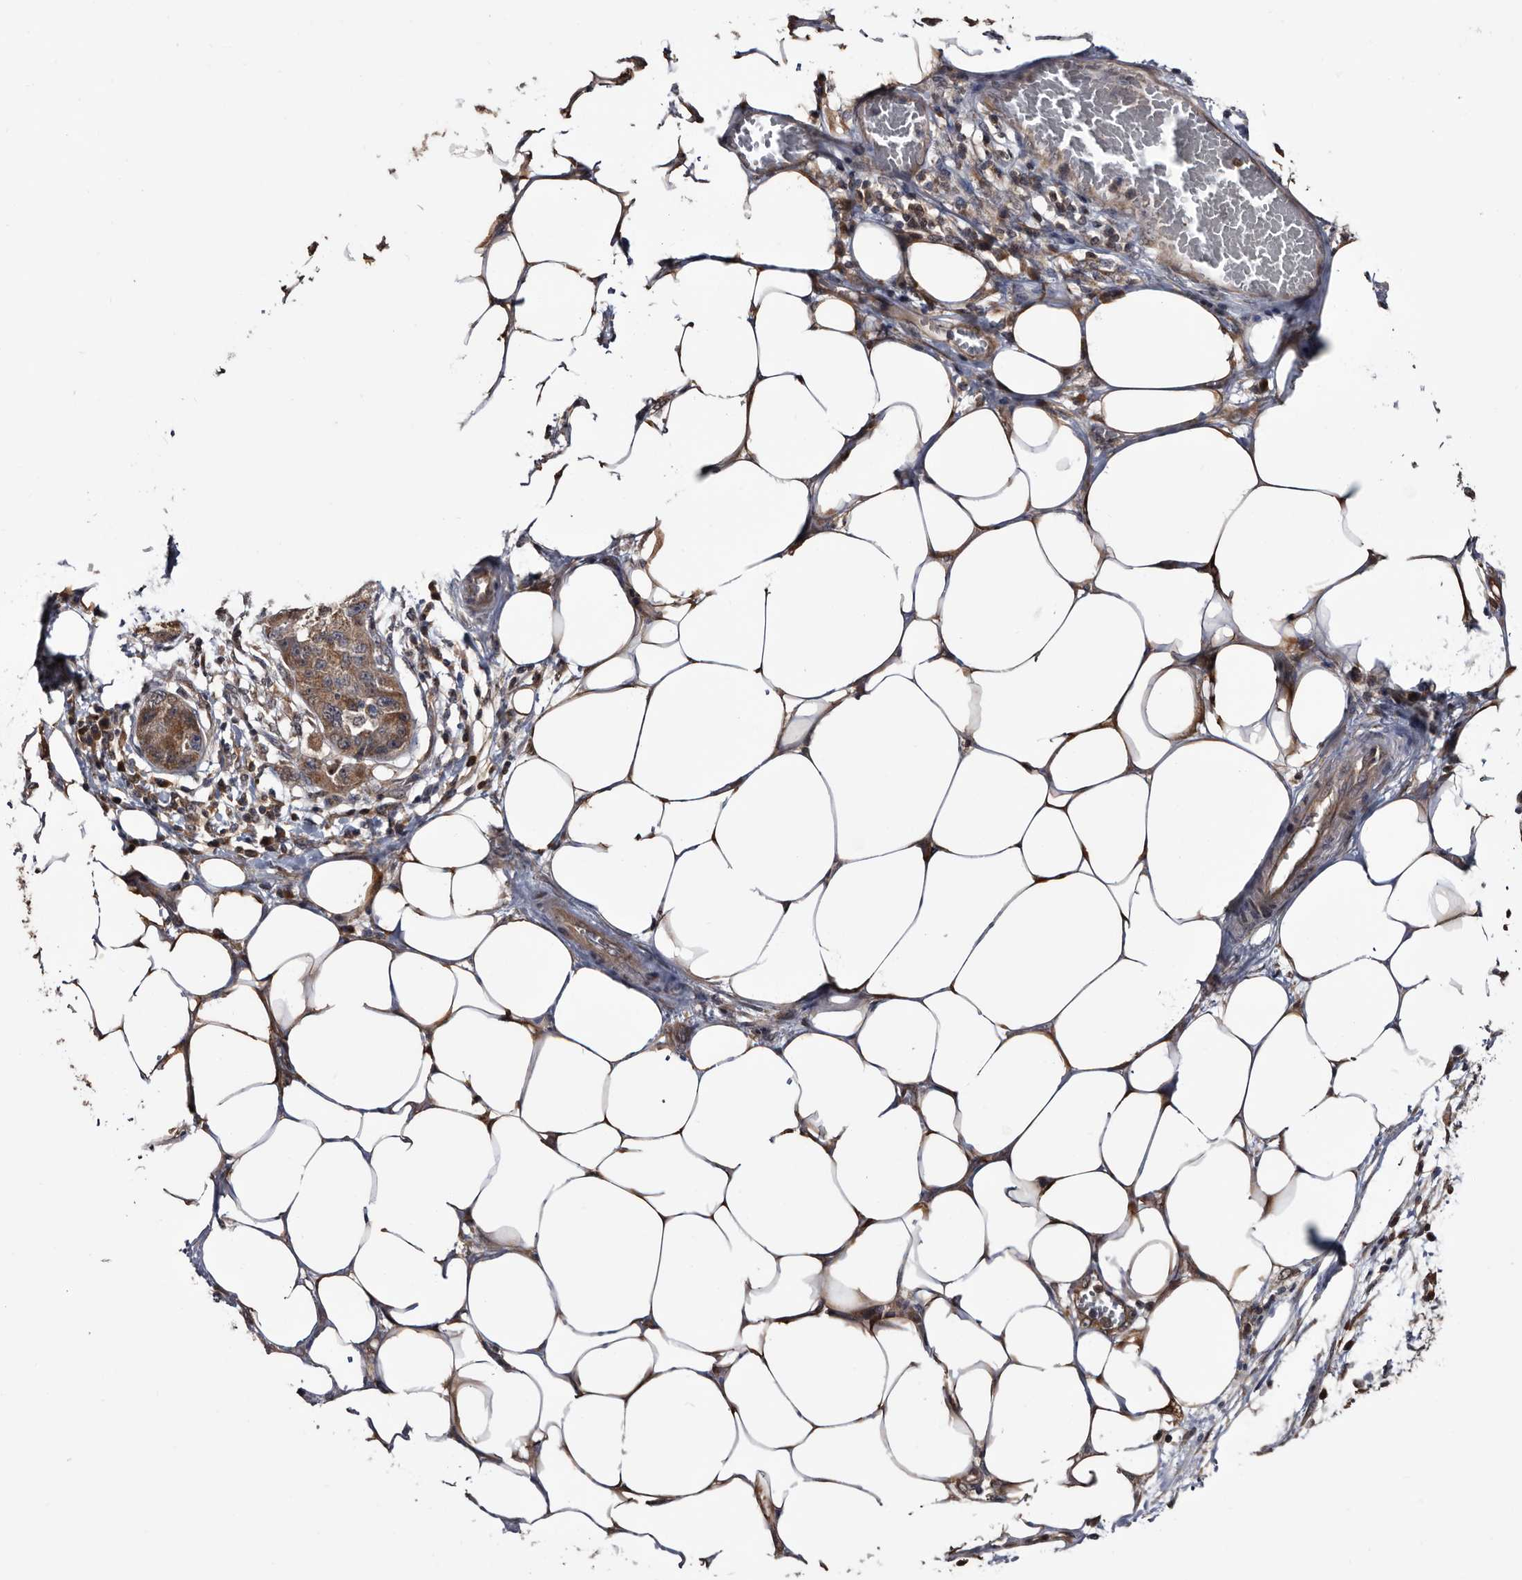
{"staining": {"intensity": "moderate", "quantity": ">75%", "location": "cytoplasmic/membranous"}, "tissue": "pancreatic cancer", "cell_type": "Tumor cells", "image_type": "cancer", "snomed": [{"axis": "morphology", "description": "Adenocarcinoma, NOS"}, {"axis": "topography", "description": "Pancreas"}], "caption": "Immunohistochemistry (IHC) of human pancreatic adenocarcinoma reveals medium levels of moderate cytoplasmic/membranous staining in about >75% of tumor cells. The protein of interest is stained brown, and the nuclei are stained in blue (DAB IHC with brightfield microscopy, high magnification).", "gene": "TTI2", "patient": {"sex": "female", "age": 78}}